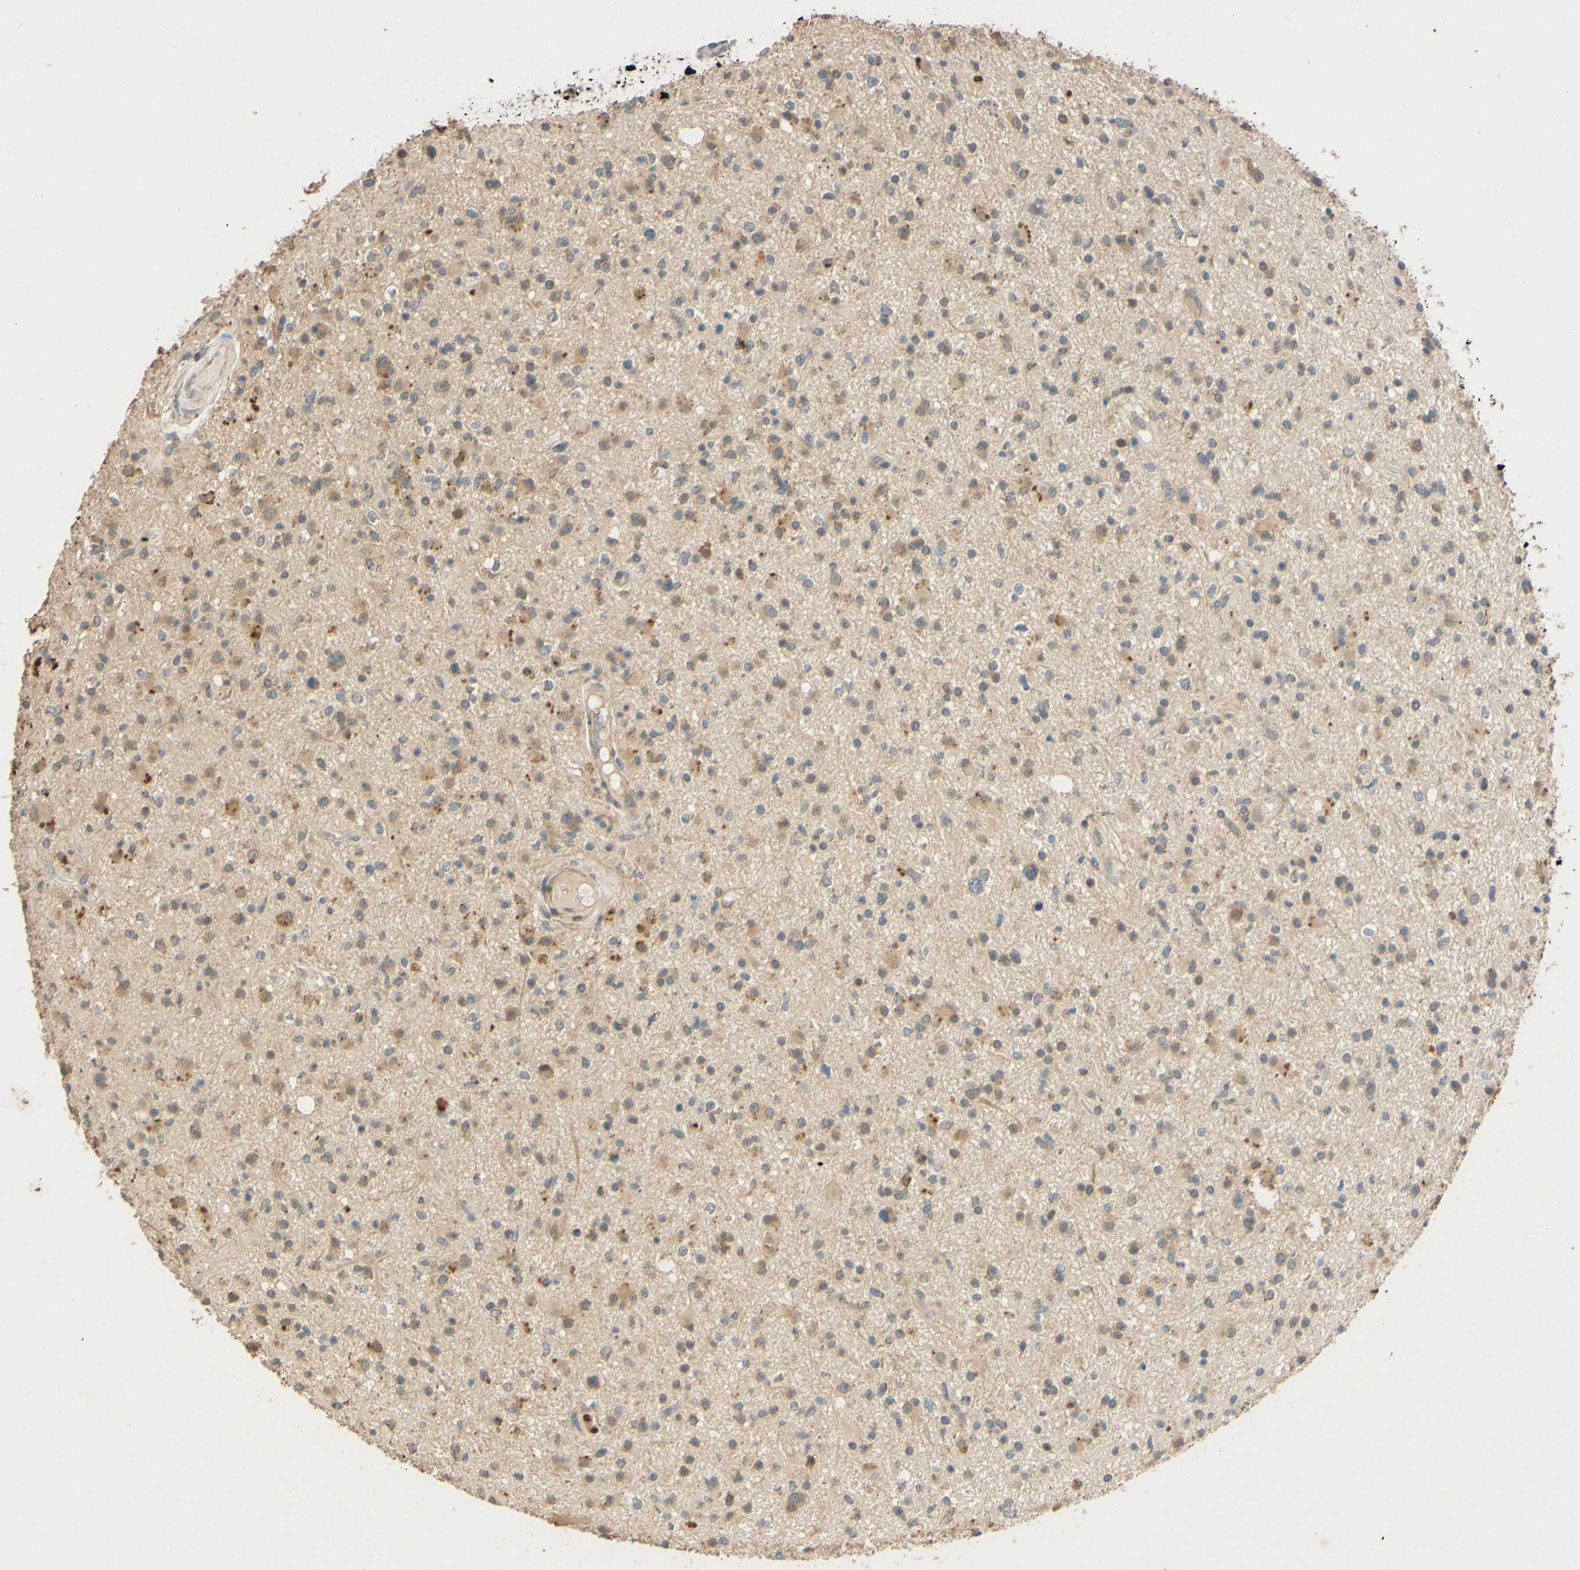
{"staining": {"intensity": "moderate", "quantity": "25%-75%", "location": "cytoplasmic/membranous"}, "tissue": "glioma", "cell_type": "Tumor cells", "image_type": "cancer", "snomed": [{"axis": "morphology", "description": "Glioma, malignant, High grade"}, {"axis": "topography", "description": "Brain"}], "caption": "Immunohistochemical staining of human glioma displays moderate cytoplasmic/membranous protein positivity in approximately 25%-75% of tumor cells.", "gene": "GATA1", "patient": {"sex": "male", "age": 33}}